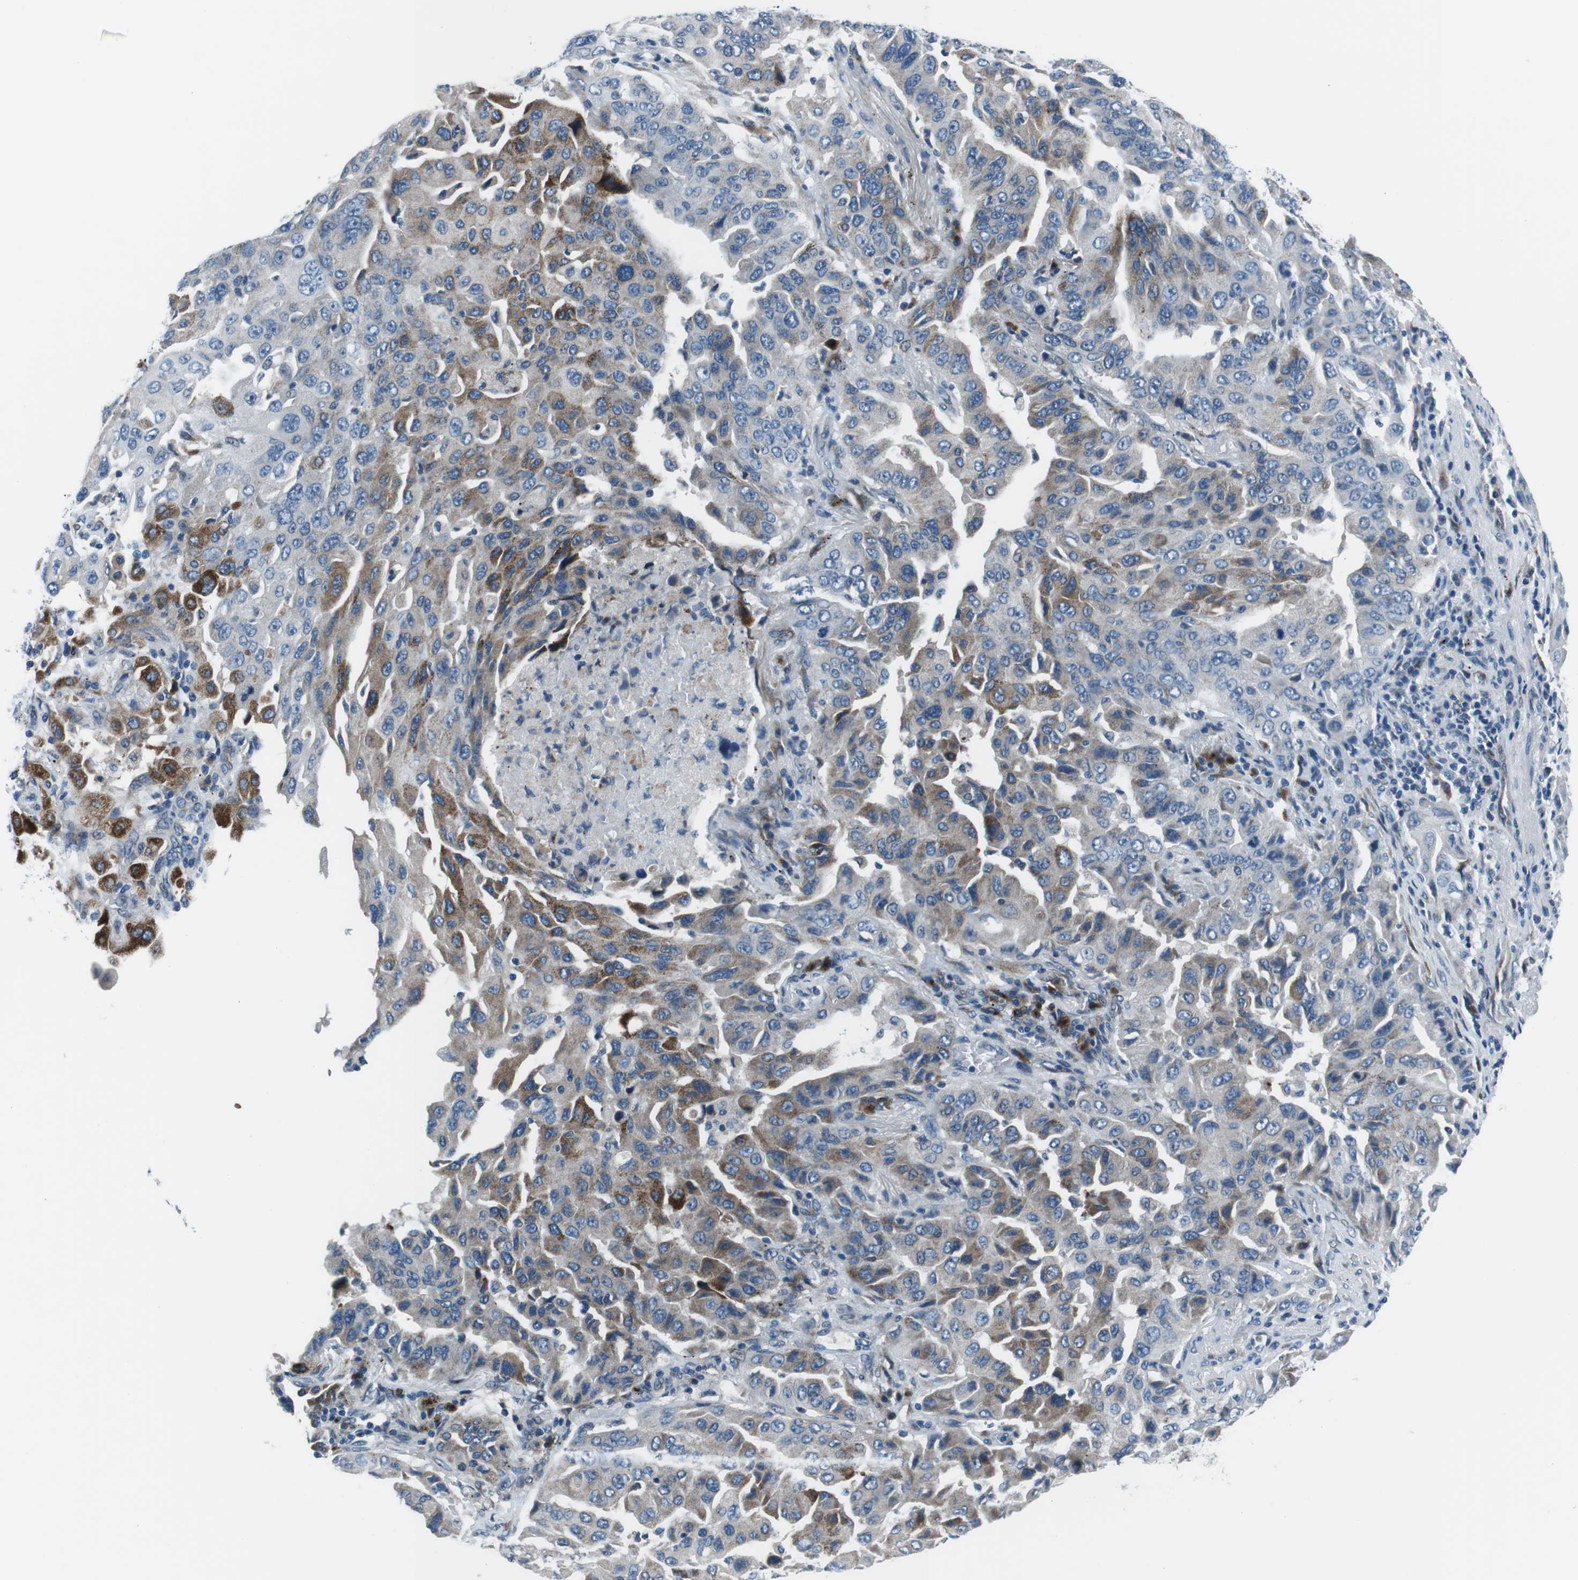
{"staining": {"intensity": "moderate", "quantity": "<25%", "location": "cytoplasmic/membranous"}, "tissue": "lung cancer", "cell_type": "Tumor cells", "image_type": "cancer", "snomed": [{"axis": "morphology", "description": "Adenocarcinoma, NOS"}, {"axis": "topography", "description": "Lung"}], "caption": "Immunohistochemistry (IHC) micrograph of neoplastic tissue: human adenocarcinoma (lung) stained using IHC shows low levels of moderate protein expression localized specifically in the cytoplasmic/membranous of tumor cells, appearing as a cytoplasmic/membranous brown color.", "gene": "NUCB2", "patient": {"sex": "female", "age": 65}}